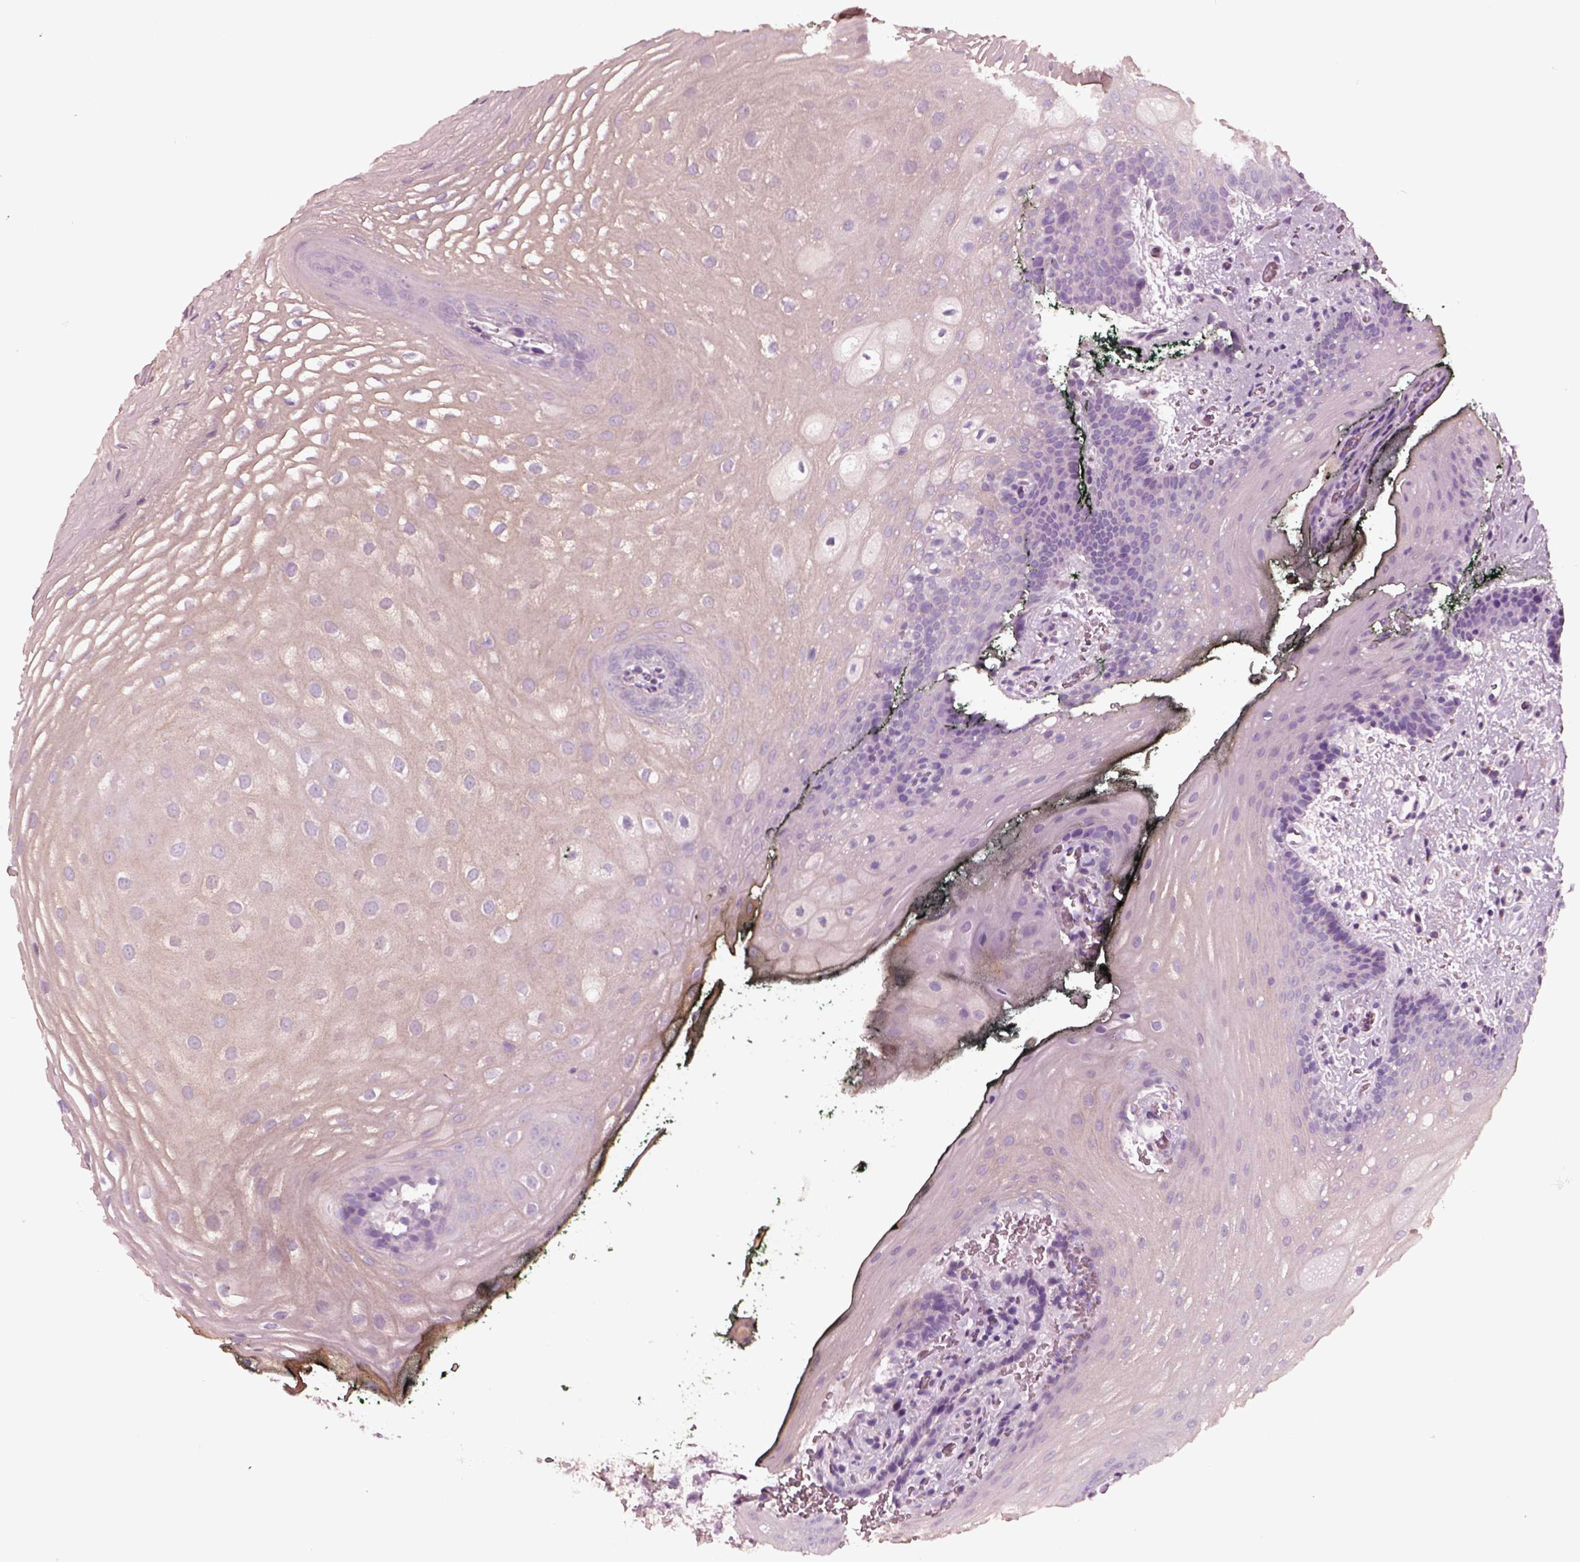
{"staining": {"intensity": "negative", "quantity": "none", "location": "none"}, "tissue": "oral mucosa", "cell_type": "Squamous epithelial cells", "image_type": "normal", "snomed": [{"axis": "morphology", "description": "Normal tissue, NOS"}, {"axis": "topography", "description": "Oral tissue"}, {"axis": "topography", "description": "Head-Neck"}], "caption": "DAB (3,3'-diaminobenzidine) immunohistochemical staining of normal oral mucosa exhibits no significant positivity in squamous epithelial cells. (Brightfield microscopy of DAB immunohistochemistry at high magnification).", "gene": "NMRK2", "patient": {"sex": "male", "age": 65}}